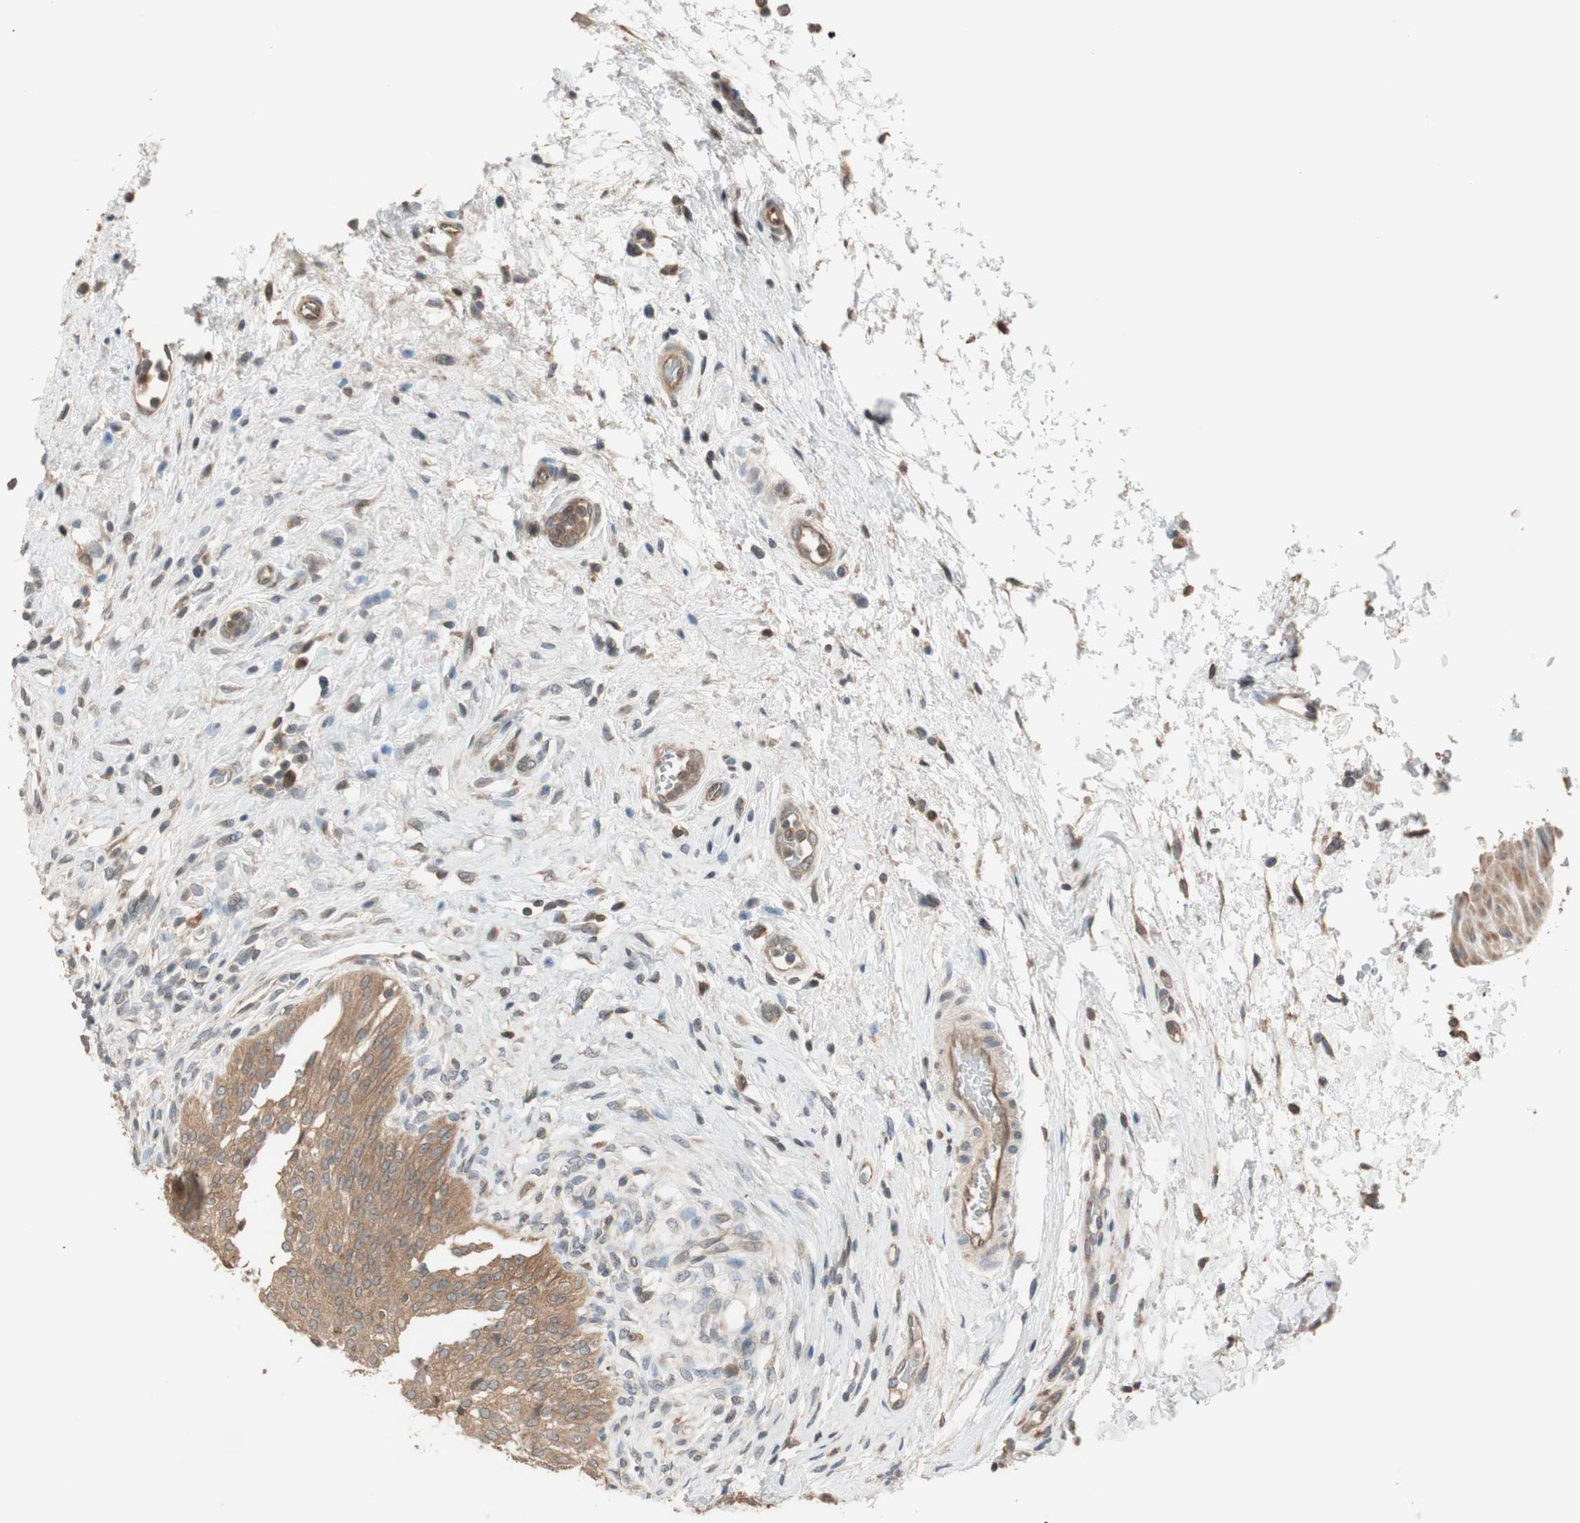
{"staining": {"intensity": "moderate", "quantity": ">75%", "location": "cytoplasmic/membranous"}, "tissue": "urinary bladder", "cell_type": "Urothelial cells", "image_type": "normal", "snomed": [{"axis": "morphology", "description": "Normal tissue, NOS"}, {"axis": "morphology", "description": "Urothelial carcinoma, High grade"}, {"axis": "topography", "description": "Urinary bladder"}], "caption": "Moderate cytoplasmic/membranous protein staining is identified in about >75% of urothelial cells in urinary bladder.", "gene": "ATP6AP2", "patient": {"sex": "male", "age": 46}}